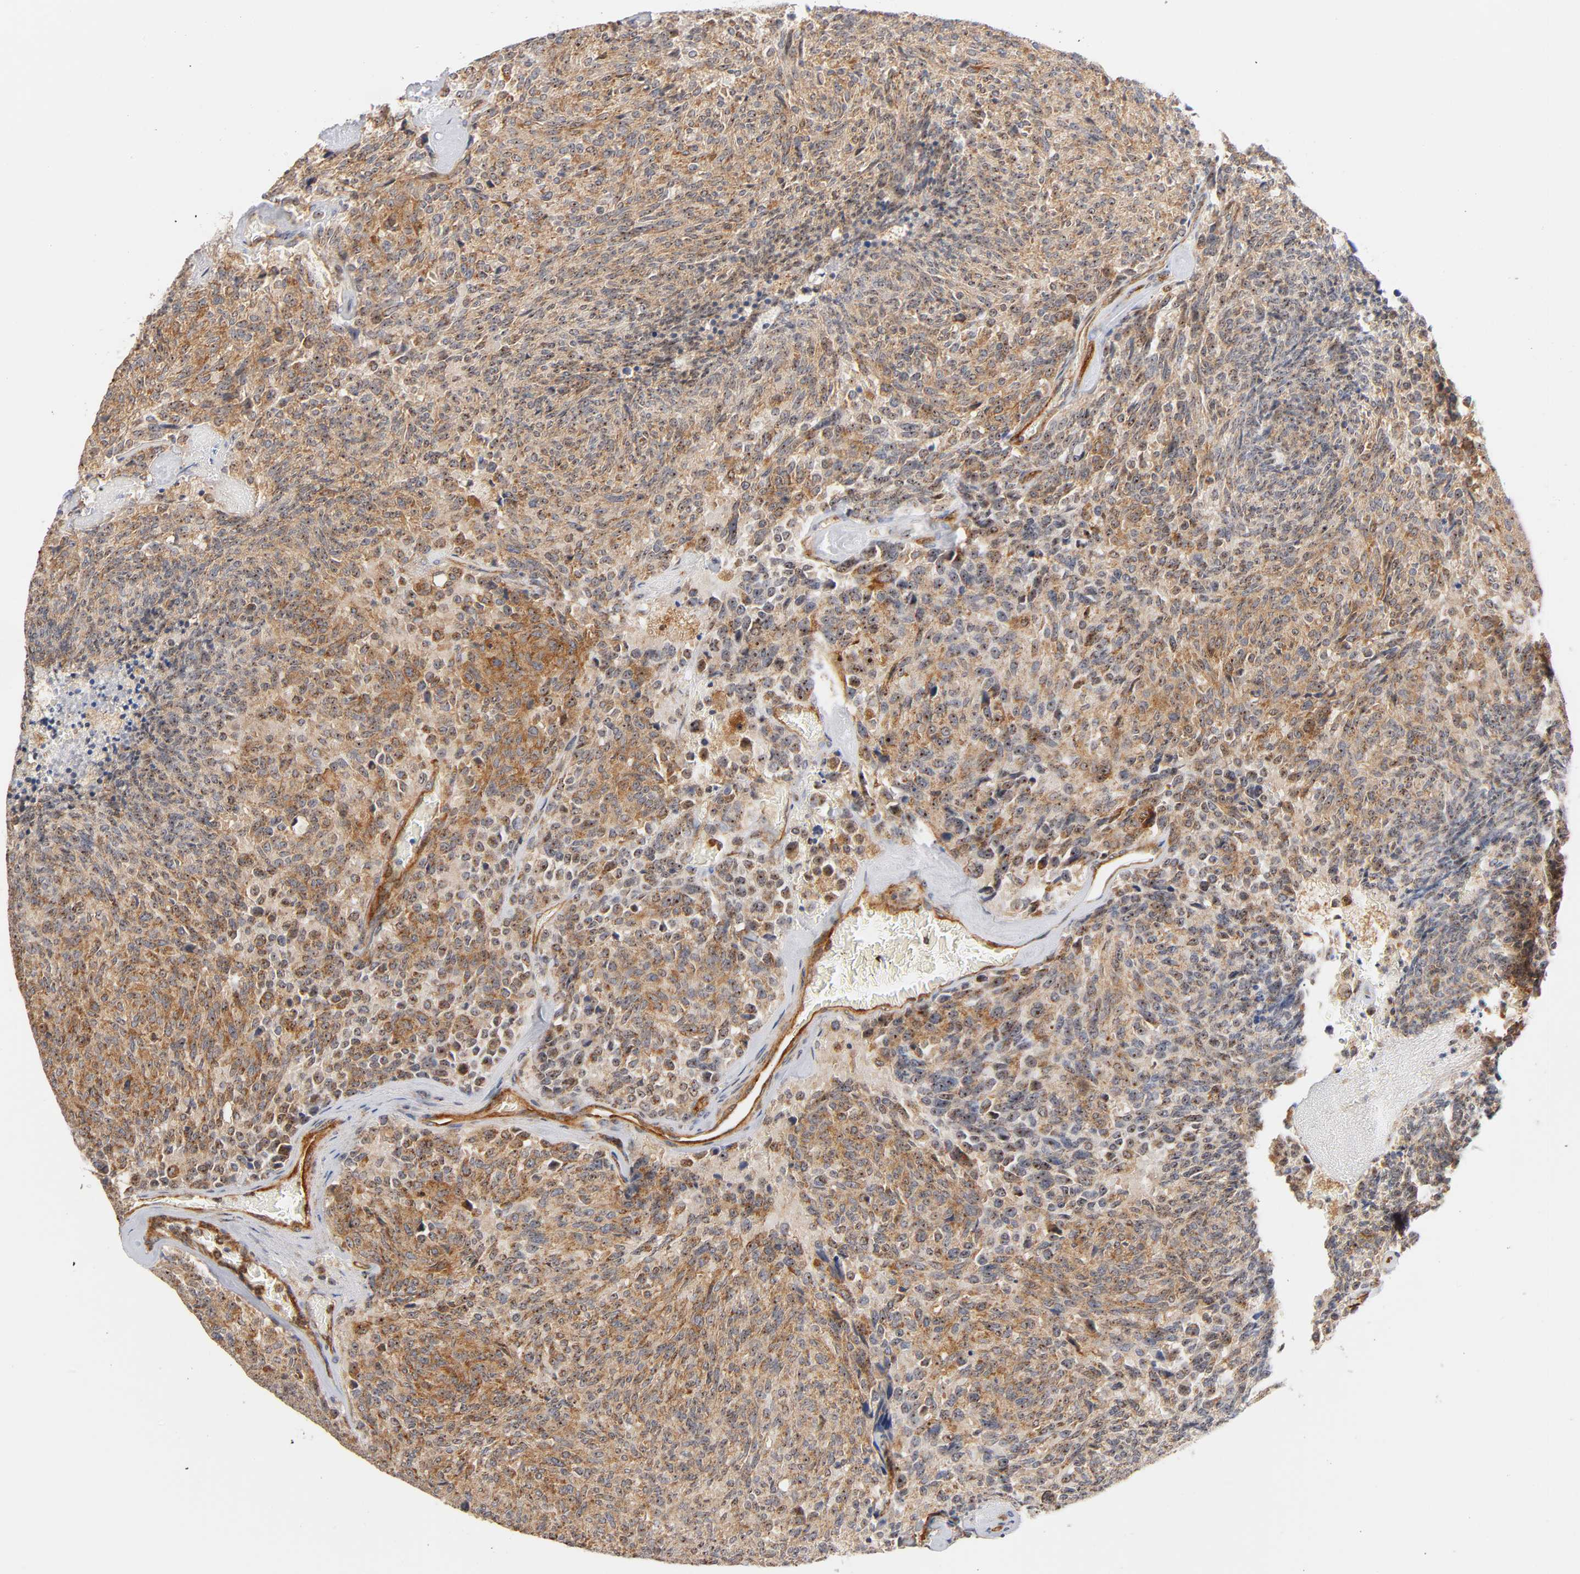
{"staining": {"intensity": "moderate", "quantity": ">75%", "location": "cytoplasmic/membranous,nuclear"}, "tissue": "carcinoid", "cell_type": "Tumor cells", "image_type": "cancer", "snomed": [{"axis": "morphology", "description": "Carcinoid, malignant, NOS"}, {"axis": "topography", "description": "Pancreas"}], "caption": "Tumor cells show moderate cytoplasmic/membranous and nuclear staining in approximately >75% of cells in carcinoid (malignant).", "gene": "PLD1", "patient": {"sex": "female", "age": 54}}